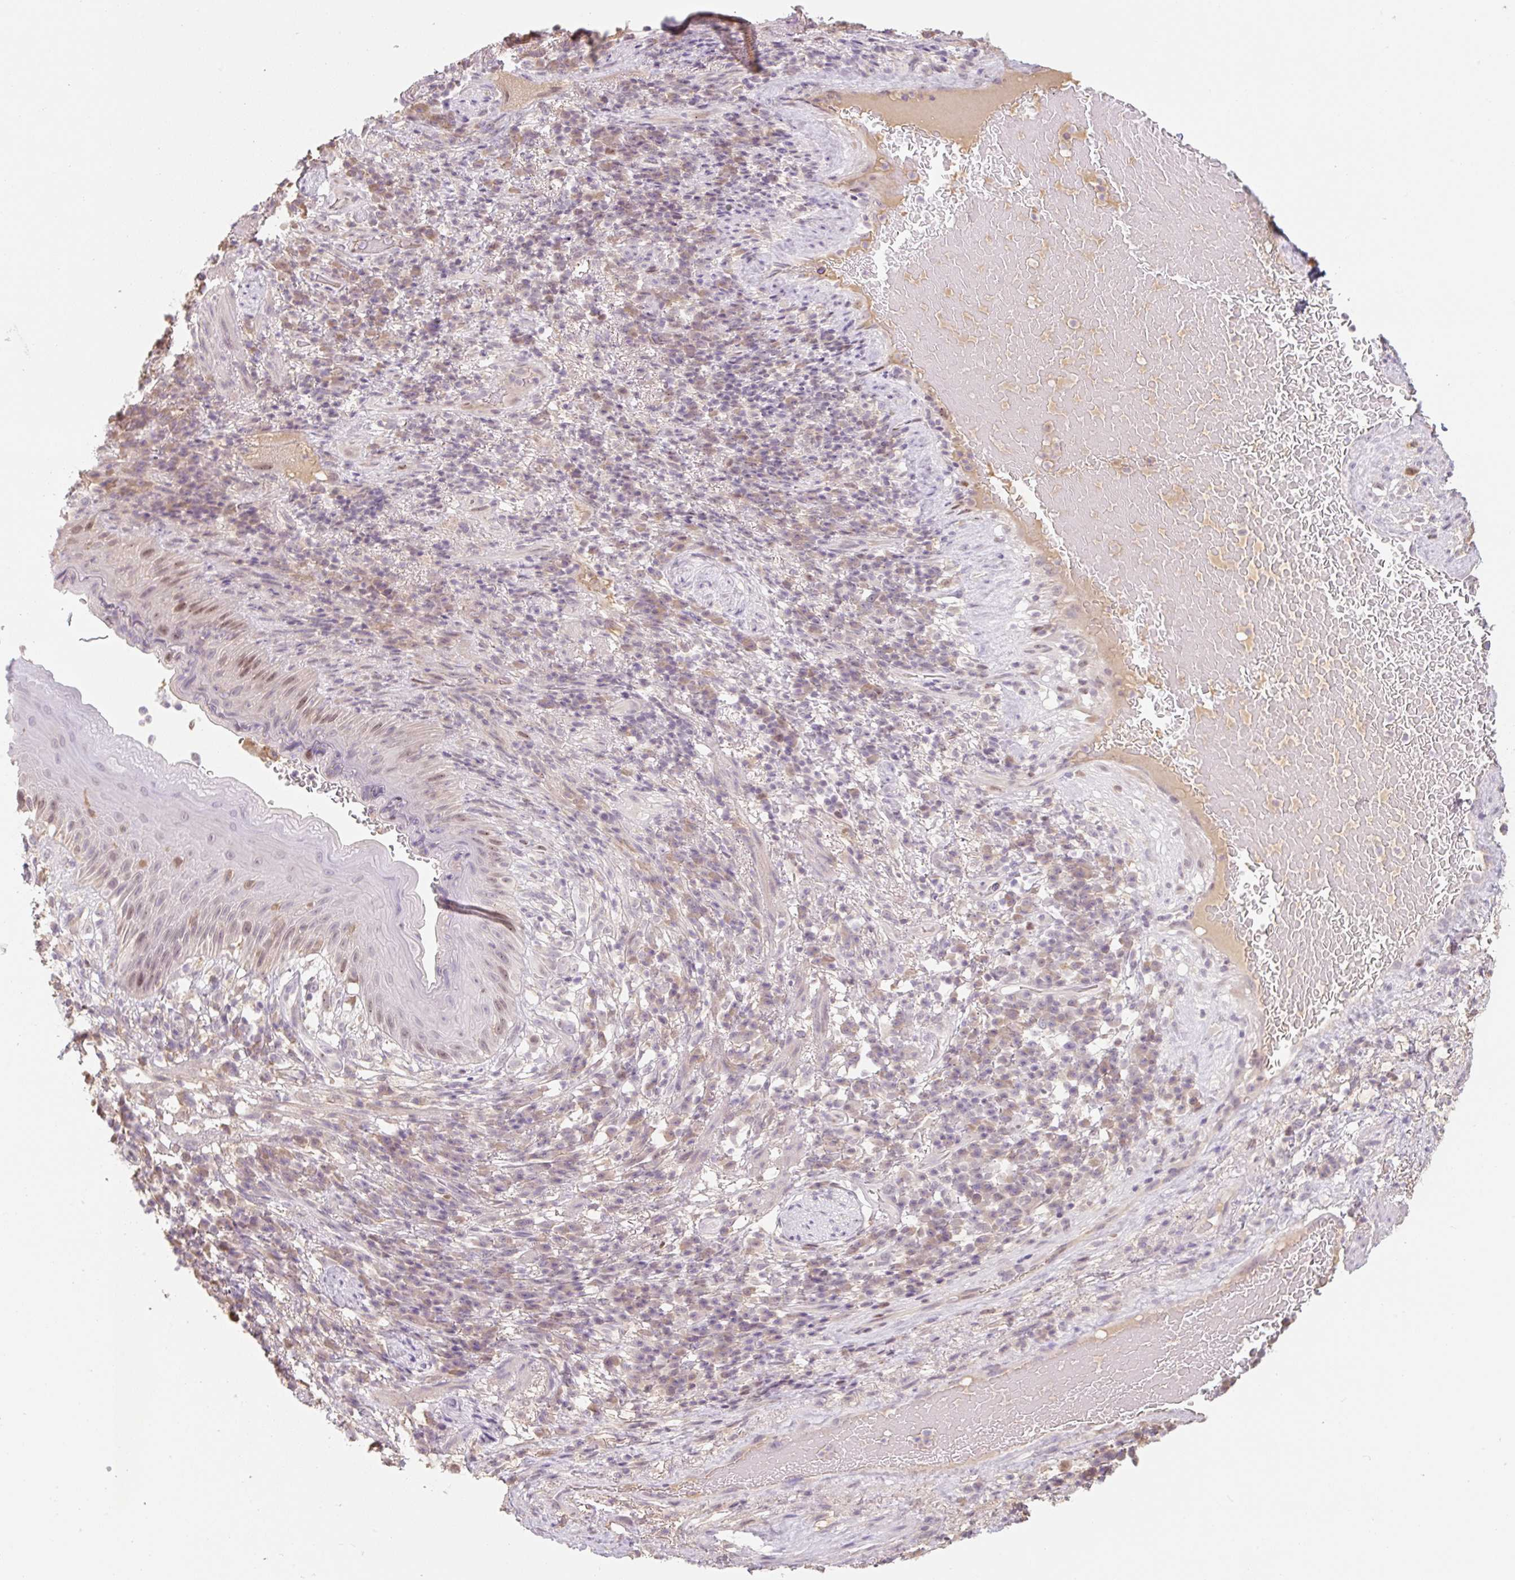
{"staining": {"intensity": "moderate", "quantity": "25%-75%", "location": "nuclear"}, "tissue": "skin", "cell_type": "Epidermal cells", "image_type": "normal", "snomed": [{"axis": "morphology", "description": "Normal tissue, NOS"}, {"axis": "topography", "description": "Anal"}], "caption": "Approximately 25%-75% of epidermal cells in normal human skin display moderate nuclear protein expression as visualized by brown immunohistochemical staining.", "gene": "MIA2", "patient": {"sex": "male", "age": 78}}